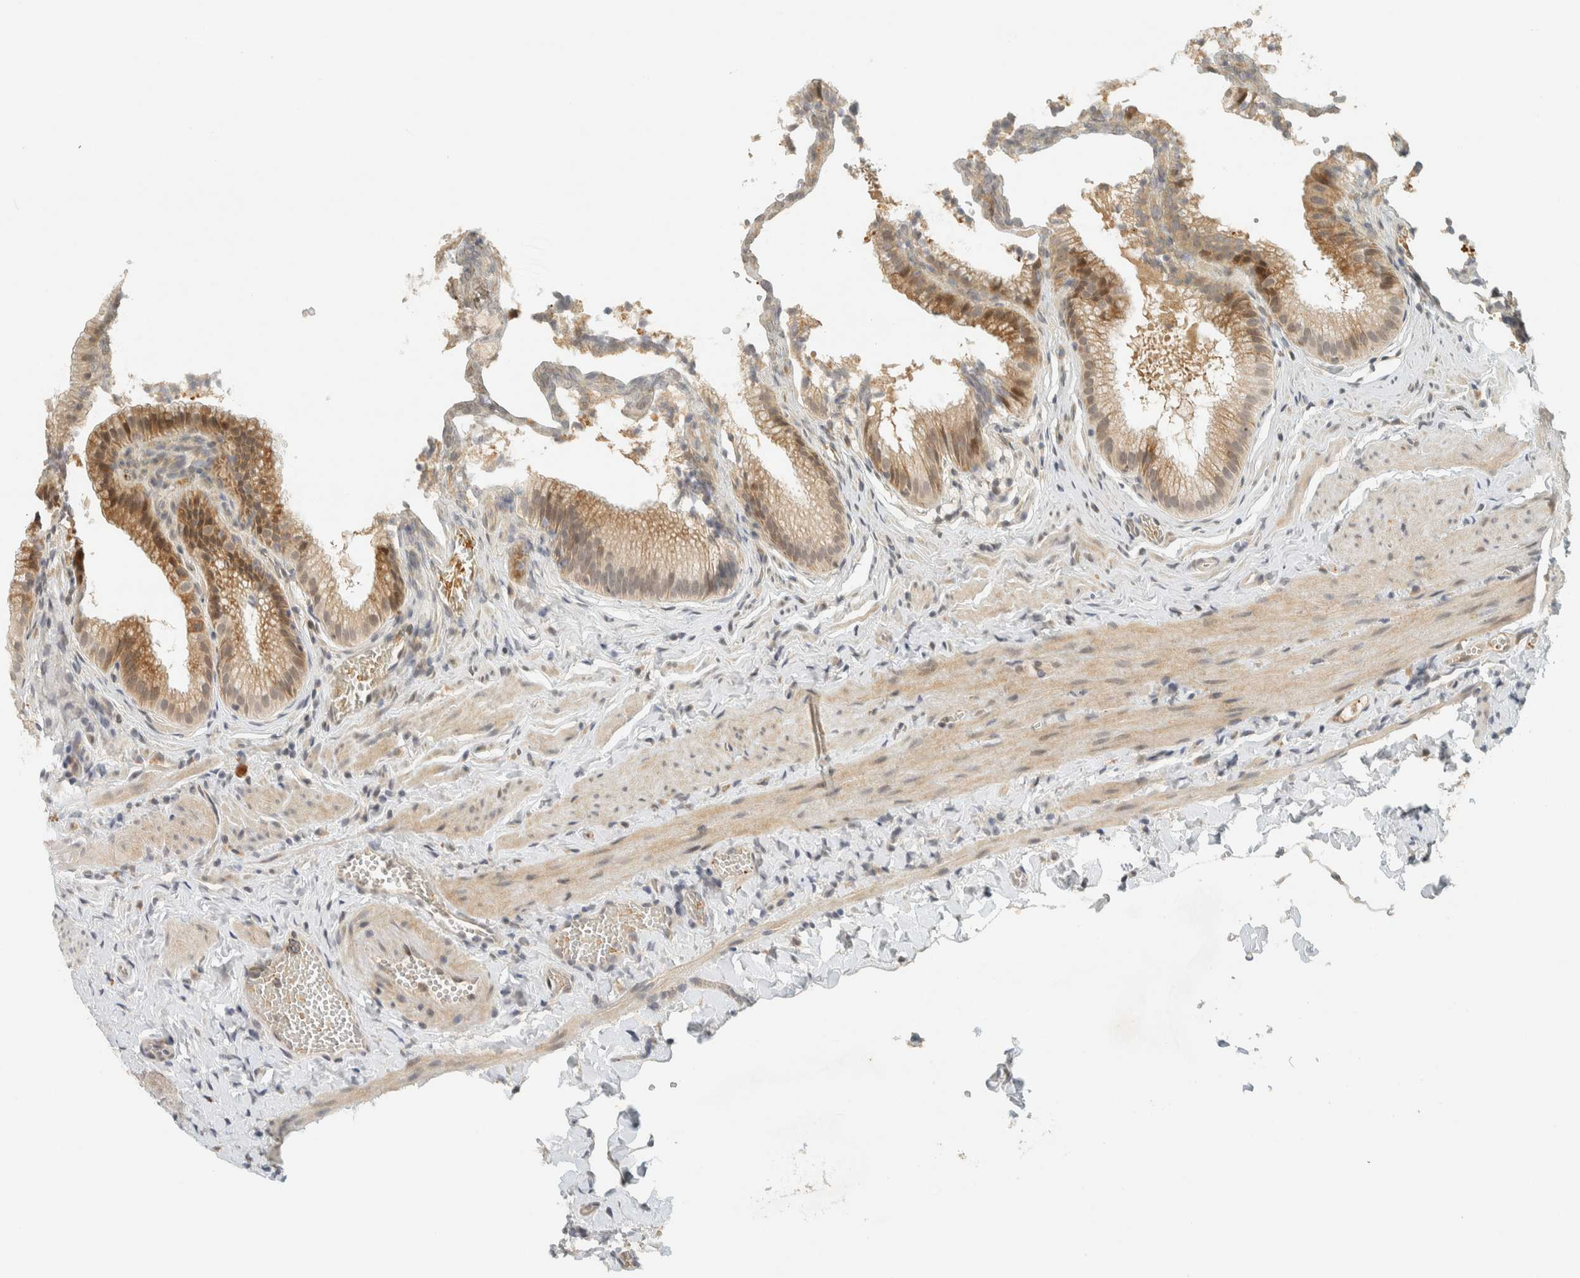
{"staining": {"intensity": "moderate", "quantity": "25%-75%", "location": "cytoplasmic/membranous,nuclear"}, "tissue": "gallbladder", "cell_type": "Glandular cells", "image_type": "normal", "snomed": [{"axis": "morphology", "description": "Normal tissue, NOS"}, {"axis": "topography", "description": "Gallbladder"}], "caption": "Brown immunohistochemical staining in unremarkable human gallbladder exhibits moderate cytoplasmic/membranous,nuclear positivity in approximately 25%-75% of glandular cells.", "gene": "ITPRID1", "patient": {"sex": "male", "age": 38}}